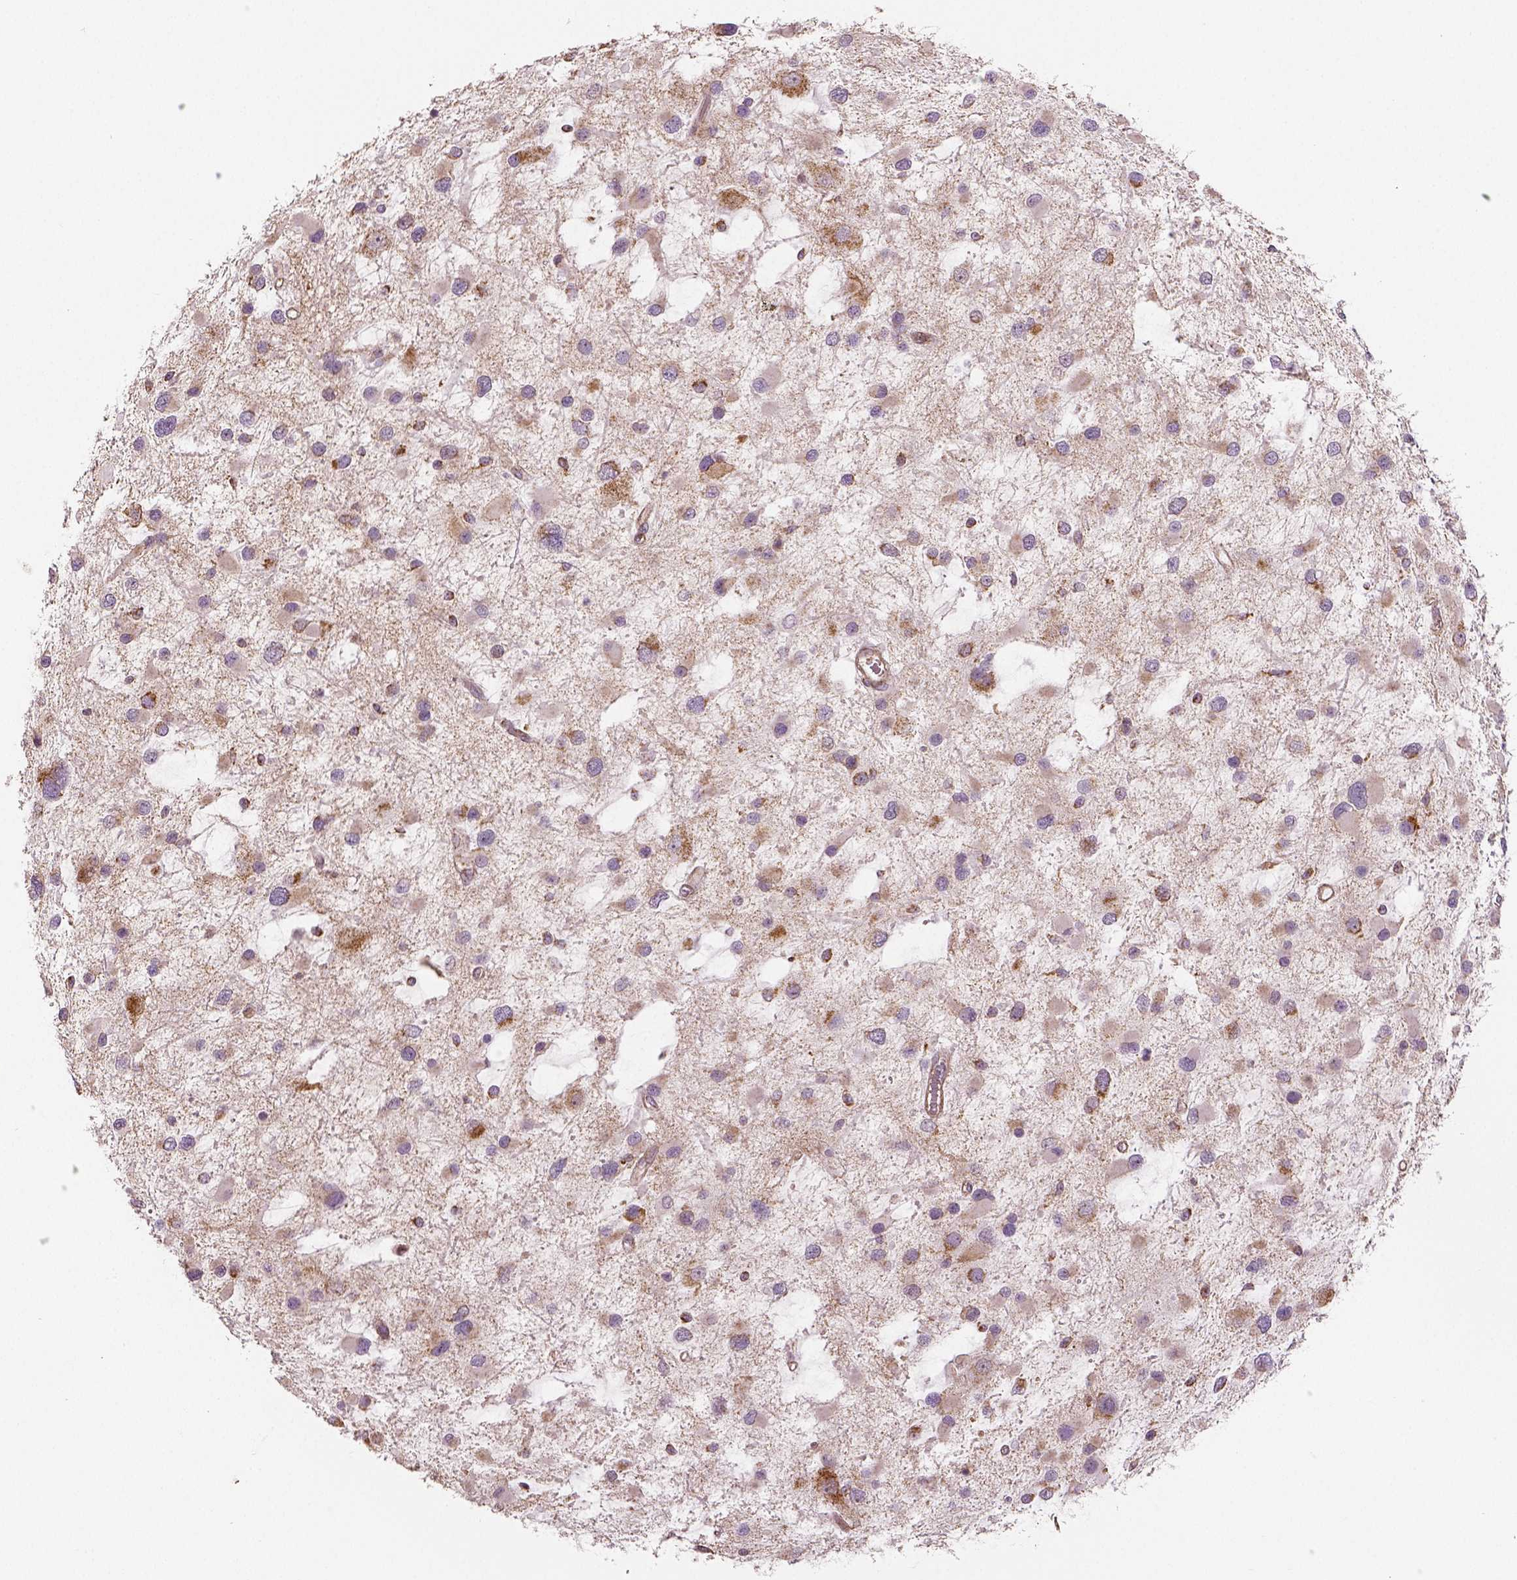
{"staining": {"intensity": "moderate", "quantity": ">75%", "location": "cytoplasmic/membranous"}, "tissue": "glioma", "cell_type": "Tumor cells", "image_type": "cancer", "snomed": [{"axis": "morphology", "description": "Glioma, malignant, Low grade"}, {"axis": "topography", "description": "Brain"}], "caption": "There is medium levels of moderate cytoplasmic/membranous expression in tumor cells of malignant low-grade glioma, as demonstrated by immunohistochemical staining (brown color).", "gene": "PGAM5", "patient": {"sex": "female", "age": 32}}